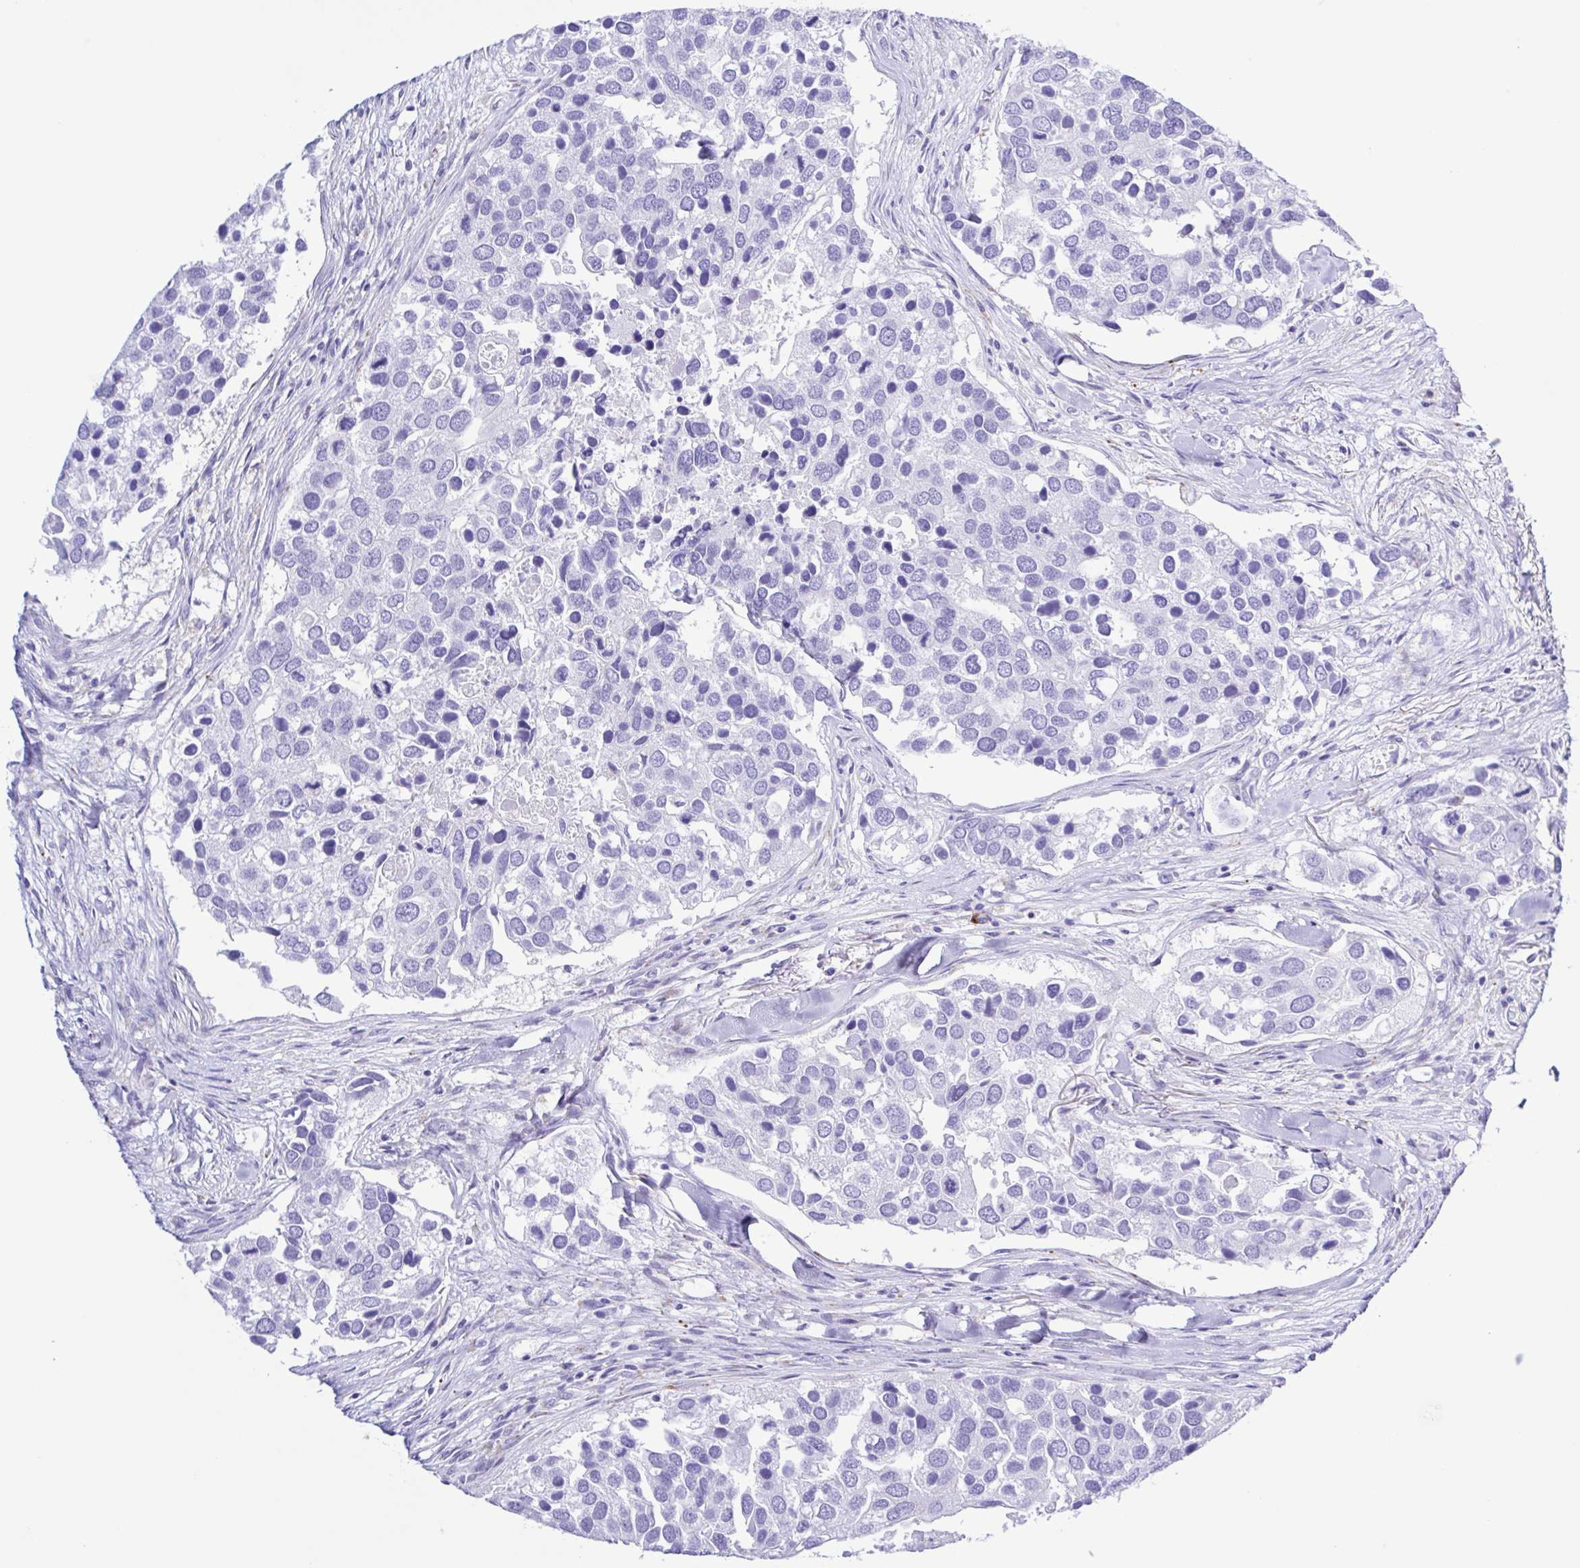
{"staining": {"intensity": "negative", "quantity": "none", "location": "none"}, "tissue": "breast cancer", "cell_type": "Tumor cells", "image_type": "cancer", "snomed": [{"axis": "morphology", "description": "Duct carcinoma"}, {"axis": "topography", "description": "Breast"}], "caption": "The IHC micrograph has no significant positivity in tumor cells of infiltrating ductal carcinoma (breast) tissue.", "gene": "GPR17", "patient": {"sex": "female", "age": 83}}